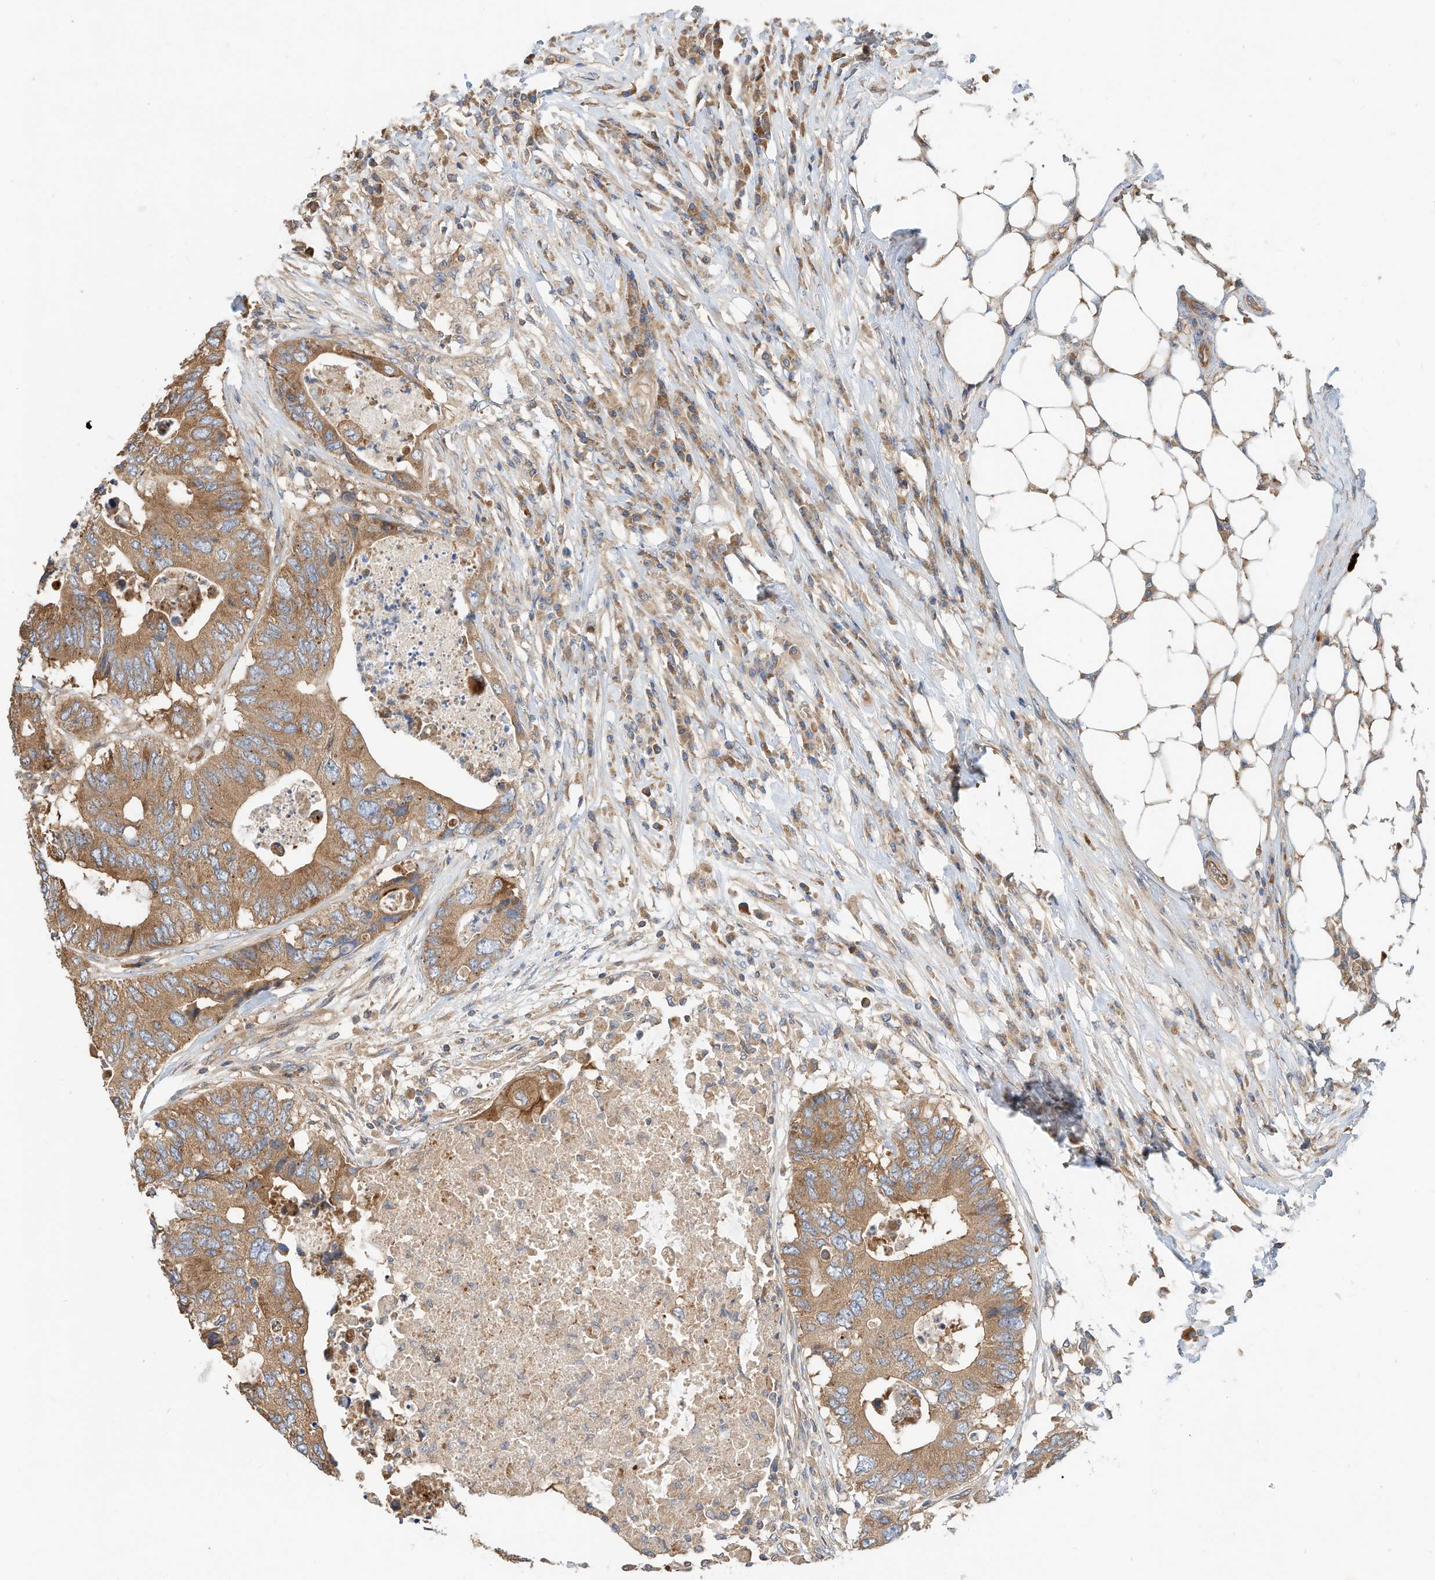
{"staining": {"intensity": "moderate", "quantity": ">75%", "location": "cytoplasmic/membranous"}, "tissue": "colorectal cancer", "cell_type": "Tumor cells", "image_type": "cancer", "snomed": [{"axis": "morphology", "description": "Adenocarcinoma, NOS"}, {"axis": "topography", "description": "Colon"}], "caption": "Human colorectal cancer stained for a protein (brown) demonstrates moderate cytoplasmic/membranous positive positivity in about >75% of tumor cells.", "gene": "CPAMD8", "patient": {"sex": "male", "age": 71}}